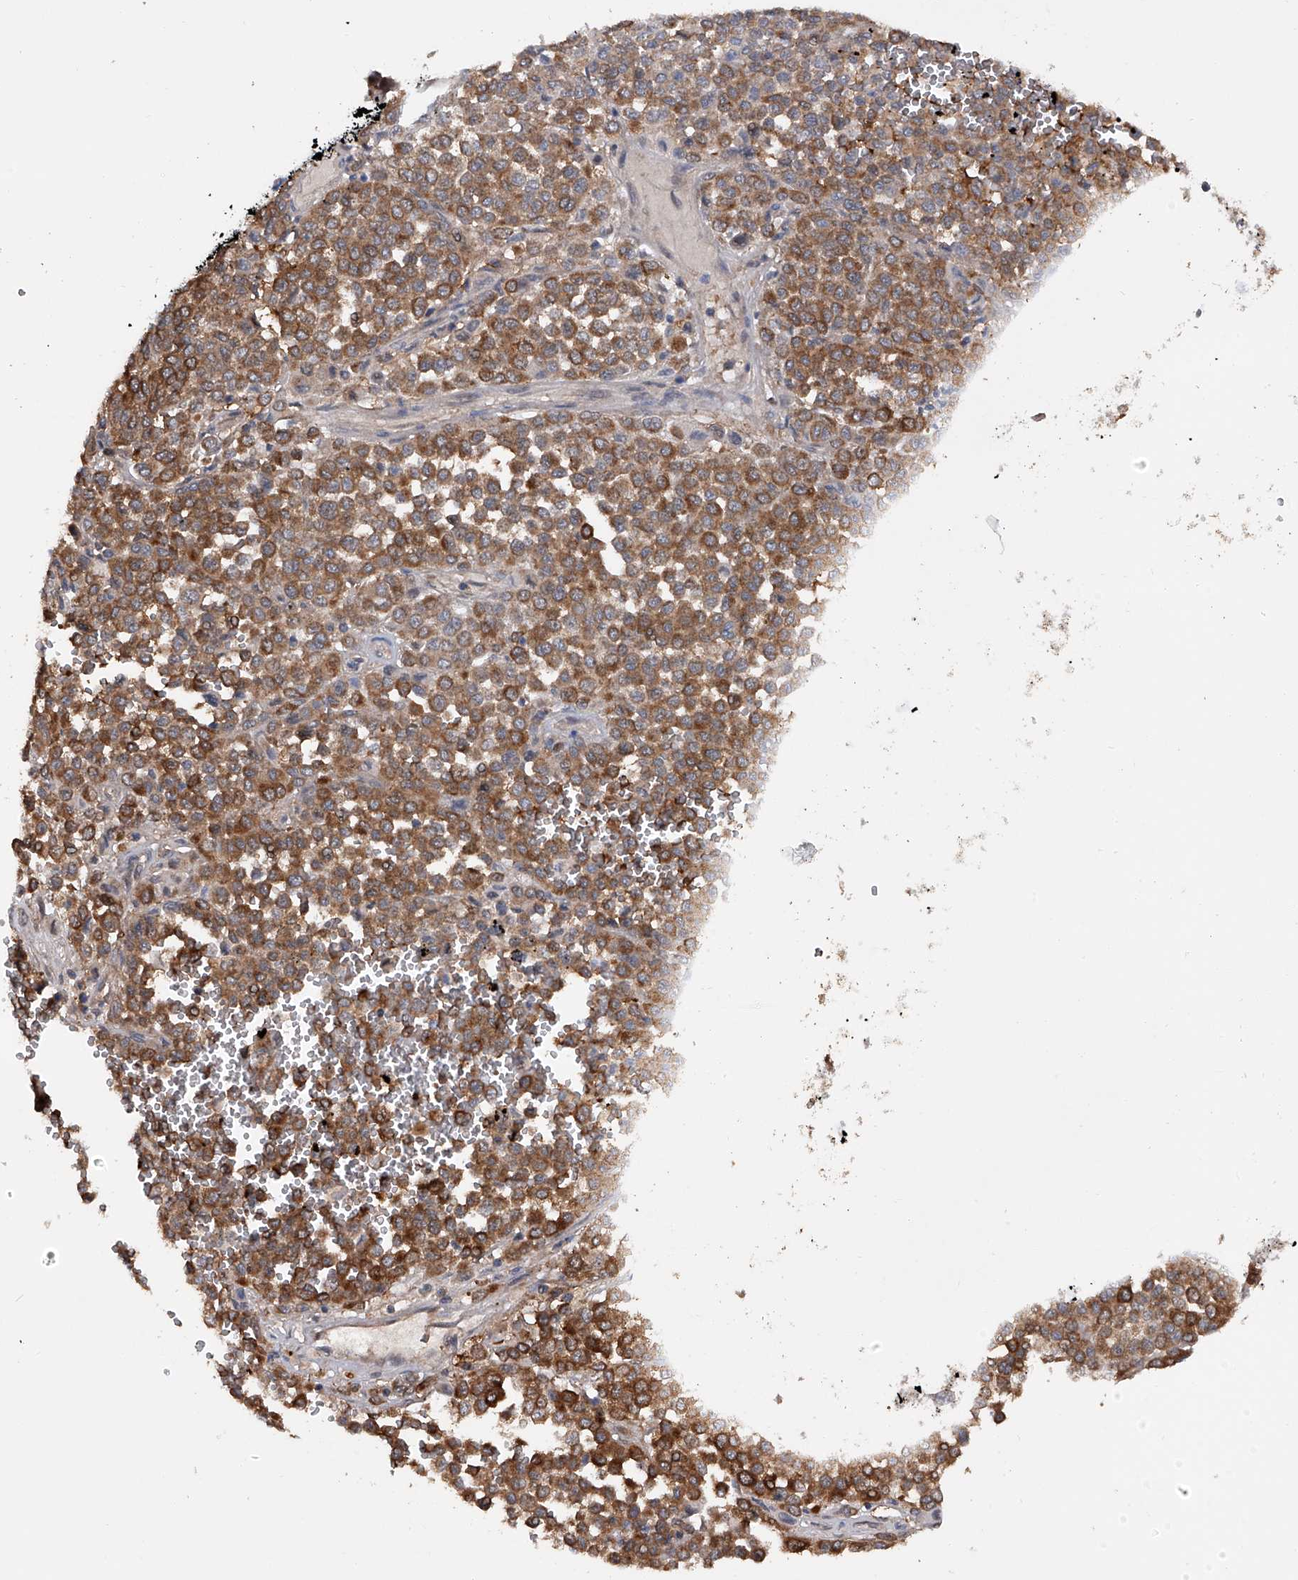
{"staining": {"intensity": "moderate", "quantity": ">75%", "location": "cytoplasmic/membranous"}, "tissue": "melanoma", "cell_type": "Tumor cells", "image_type": "cancer", "snomed": [{"axis": "morphology", "description": "Malignant melanoma, Metastatic site"}, {"axis": "topography", "description": "Pancreas"}], "caption": "The image reveals a brown stain indicating the presence of a protein in the cytoplasmic/membranous of tumor cells in malignant melanoma (metastatic site).", "gene": "NUDT17", "patient": {"sex": "female", "age": 30}}